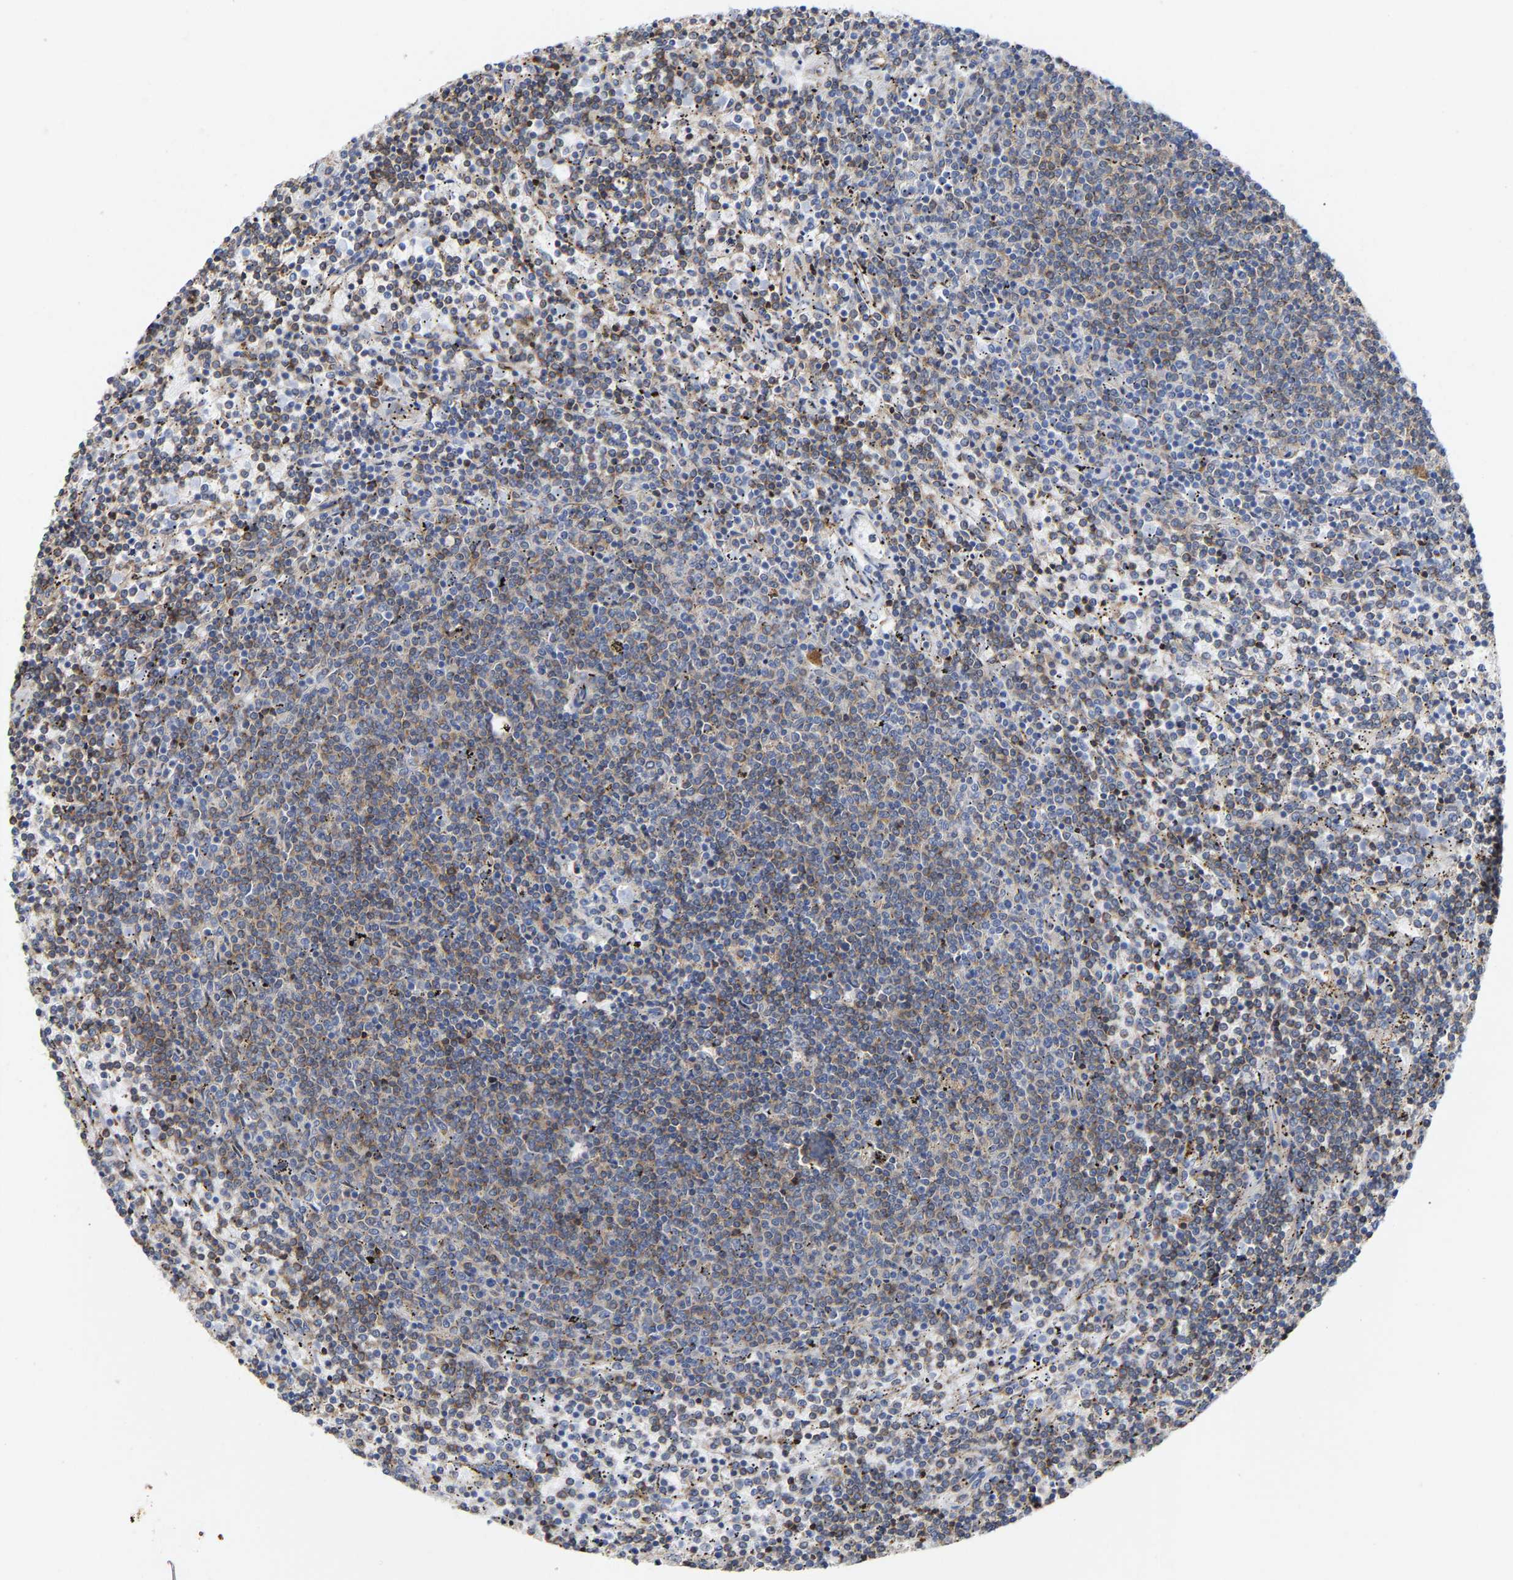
{"staining": {"intensity": "weak", "quantity": "25%-75%", "location": "cytoplasmic/membranous"}, "tissue": "lymphoma", "cell_type": "Tumor cells", "image_type": "cancer", "snomed": [{"axis": "morphology", "description": "Malignant lymphoma, non-Hodgkin's type, Low grade"}, {"axis": "topography", "description": "Spleen"}], "caption": "High-power microscopy captured an immunohistochemistry (IHC) micrograph of lymphoma, revealing weak cytoplasmic/membranous expression in about 25%-75% of tumor cells.", "gene": "PPP1R15A", "patient": {"sex": "female", "age": 50}}